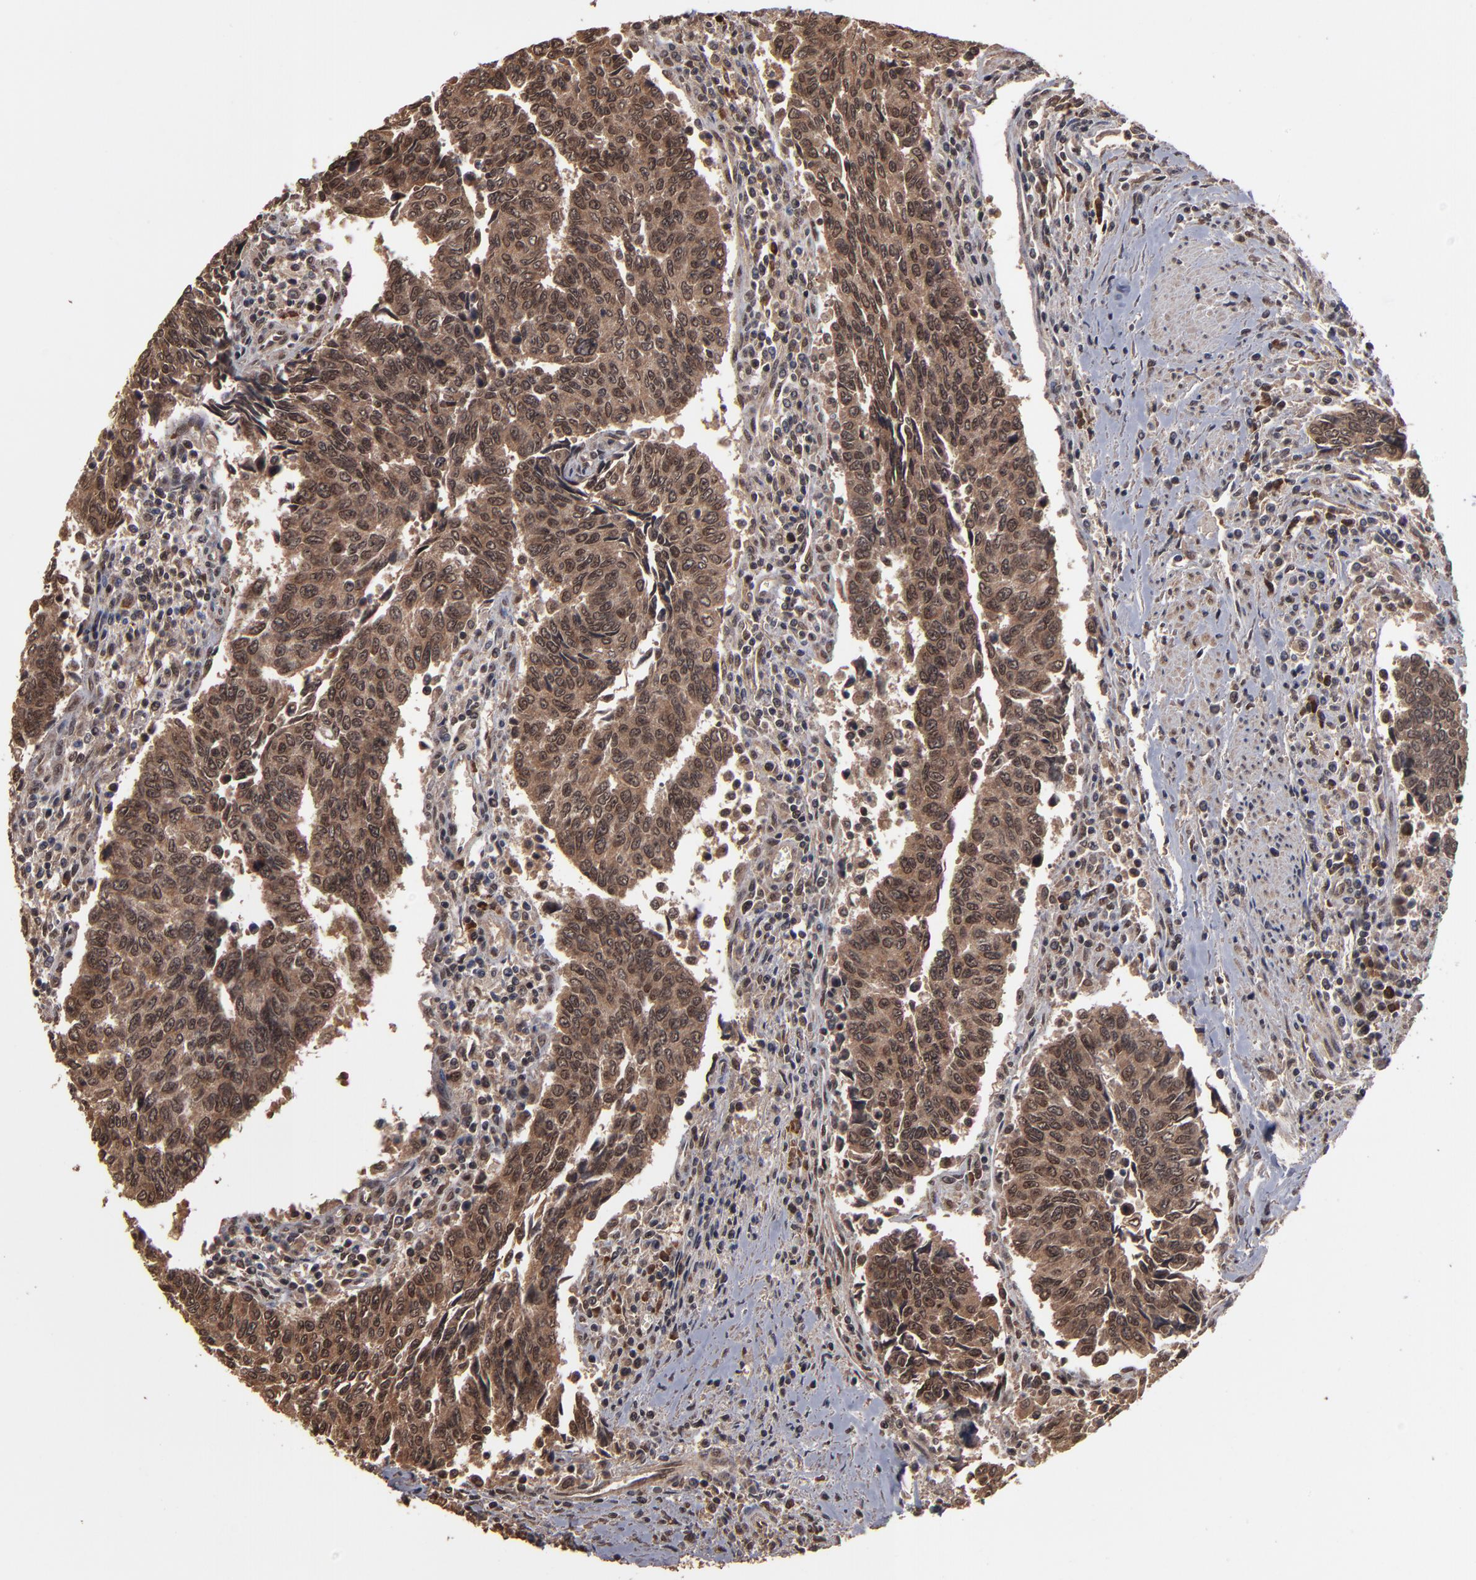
{"staining": {"intensity": "strong", "quantity": ">75%", "location": "cytoplasmic/membranous,nuclear"}, "tissue": "urothelial cancer", "cell_type": "Tumor cells", "image_type": "cancer", "snomed": [{"axis": "morphology", "description": "Urothelial carcinoma, High grade"}, {"axis": "topography", "description": "Urinary bladder"}], "caption": "Urothelial cancer tissue reveals strong cytoplasmic/membranous and nuclear staining in about >75% of tumor cells (DAB IHC, brown staining for protein, blue staining for nuclei).", "gene": "NXF2B", "patient": {"sex": "male", "age": 86}}